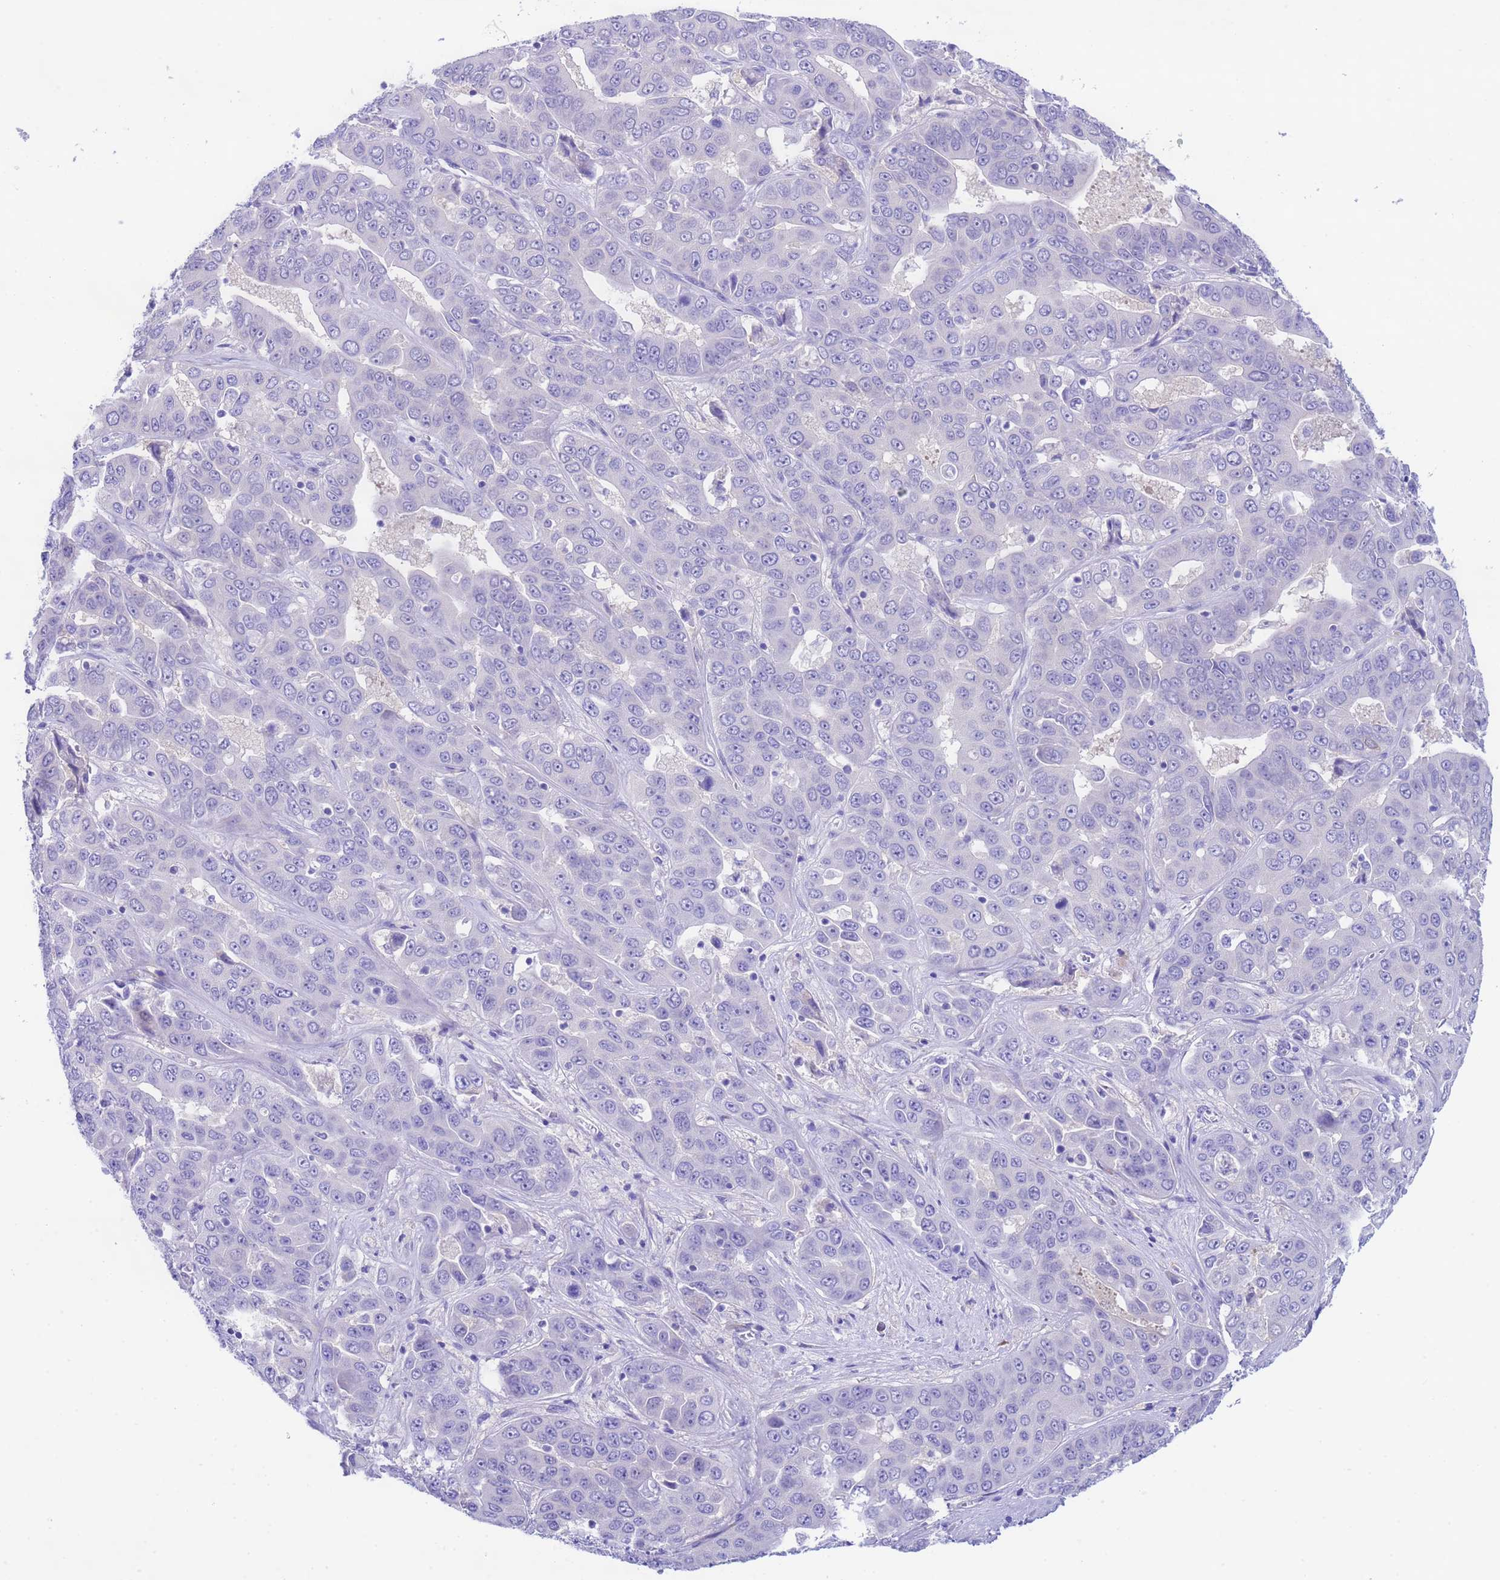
{"staining": {"intensity": "negative", "quantity": "none", "location": "none"}, "tissue": "liver cancer", "cell_type": "Tumor cells", "image_type": "cancer", "snomed": [{"axis": "morphology", "description": "Cholangiocarcinoma"}, {"axis": "topography", "description": "Liver"}], "caption": "This is an immunohistochemistry (IHC) photomicrograph of liver cancer (cholangiocarcinoma). There is no positivity in tumor cells.", "gene": "USP38", "patient": {"sex": "female", "age": 52}}